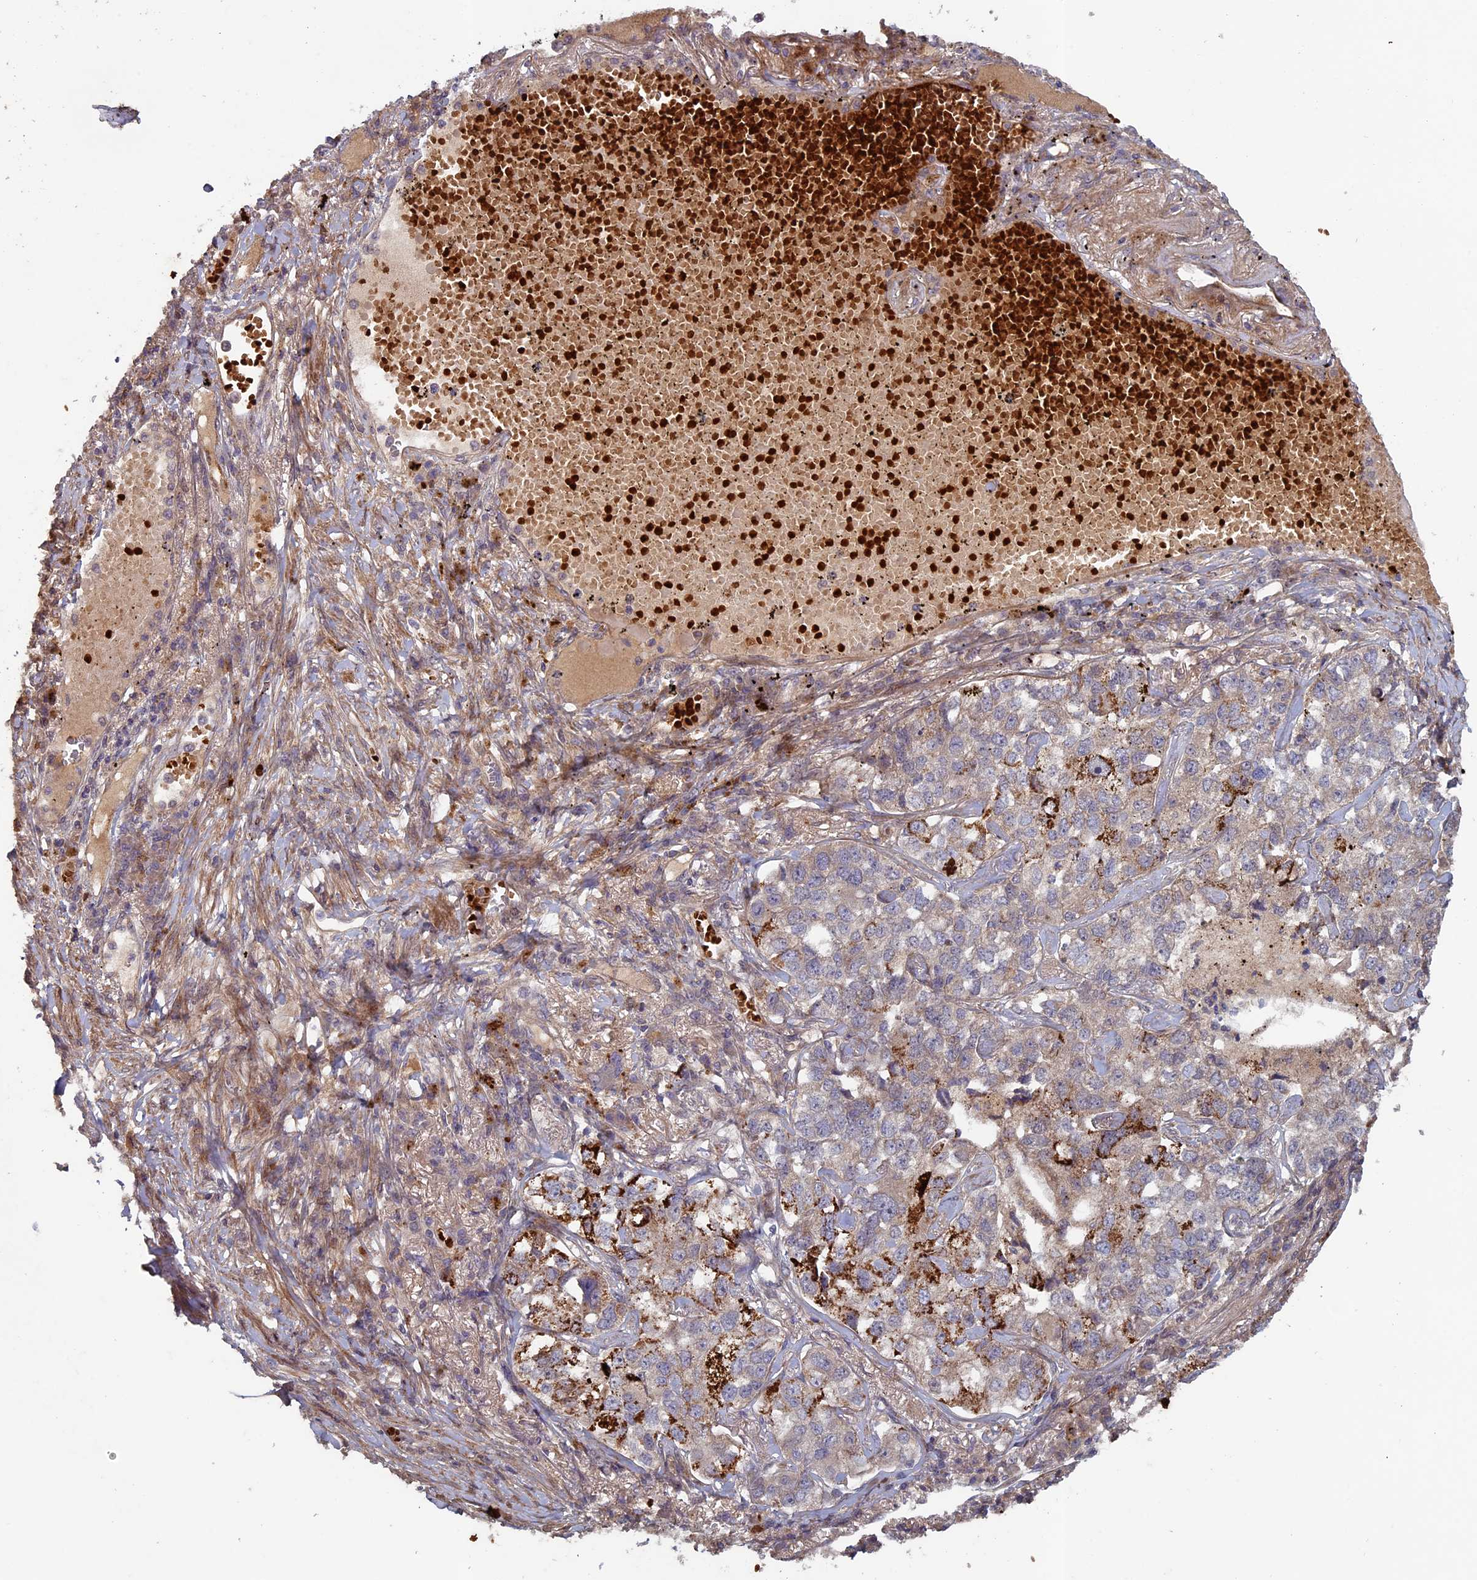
{"staining": {"intensity": "strong", "quantity": "<25%", "location": "cytoplasmic/membranous"}, "tissue": "lung cancer", "cell_type": "Tumor cells", "image_type": "cancer", "snomed": [{"axis": "morphology", "description": "Adenocarcinoma, NOS"}, {"axis": "topography", "description": "Lung"}], "caption": "High-power microscopy captured an immunohistochemistry (IHC) image of adenocarcinoma (lung), revealing strong cytoplasmic/membranous positivity in approximately <25% of tumor cells. (Brightfield microscopy of DAB IHC at high magnification).", "gene": "RCCD1", "patient": {"sex": "male", "age": 49}}